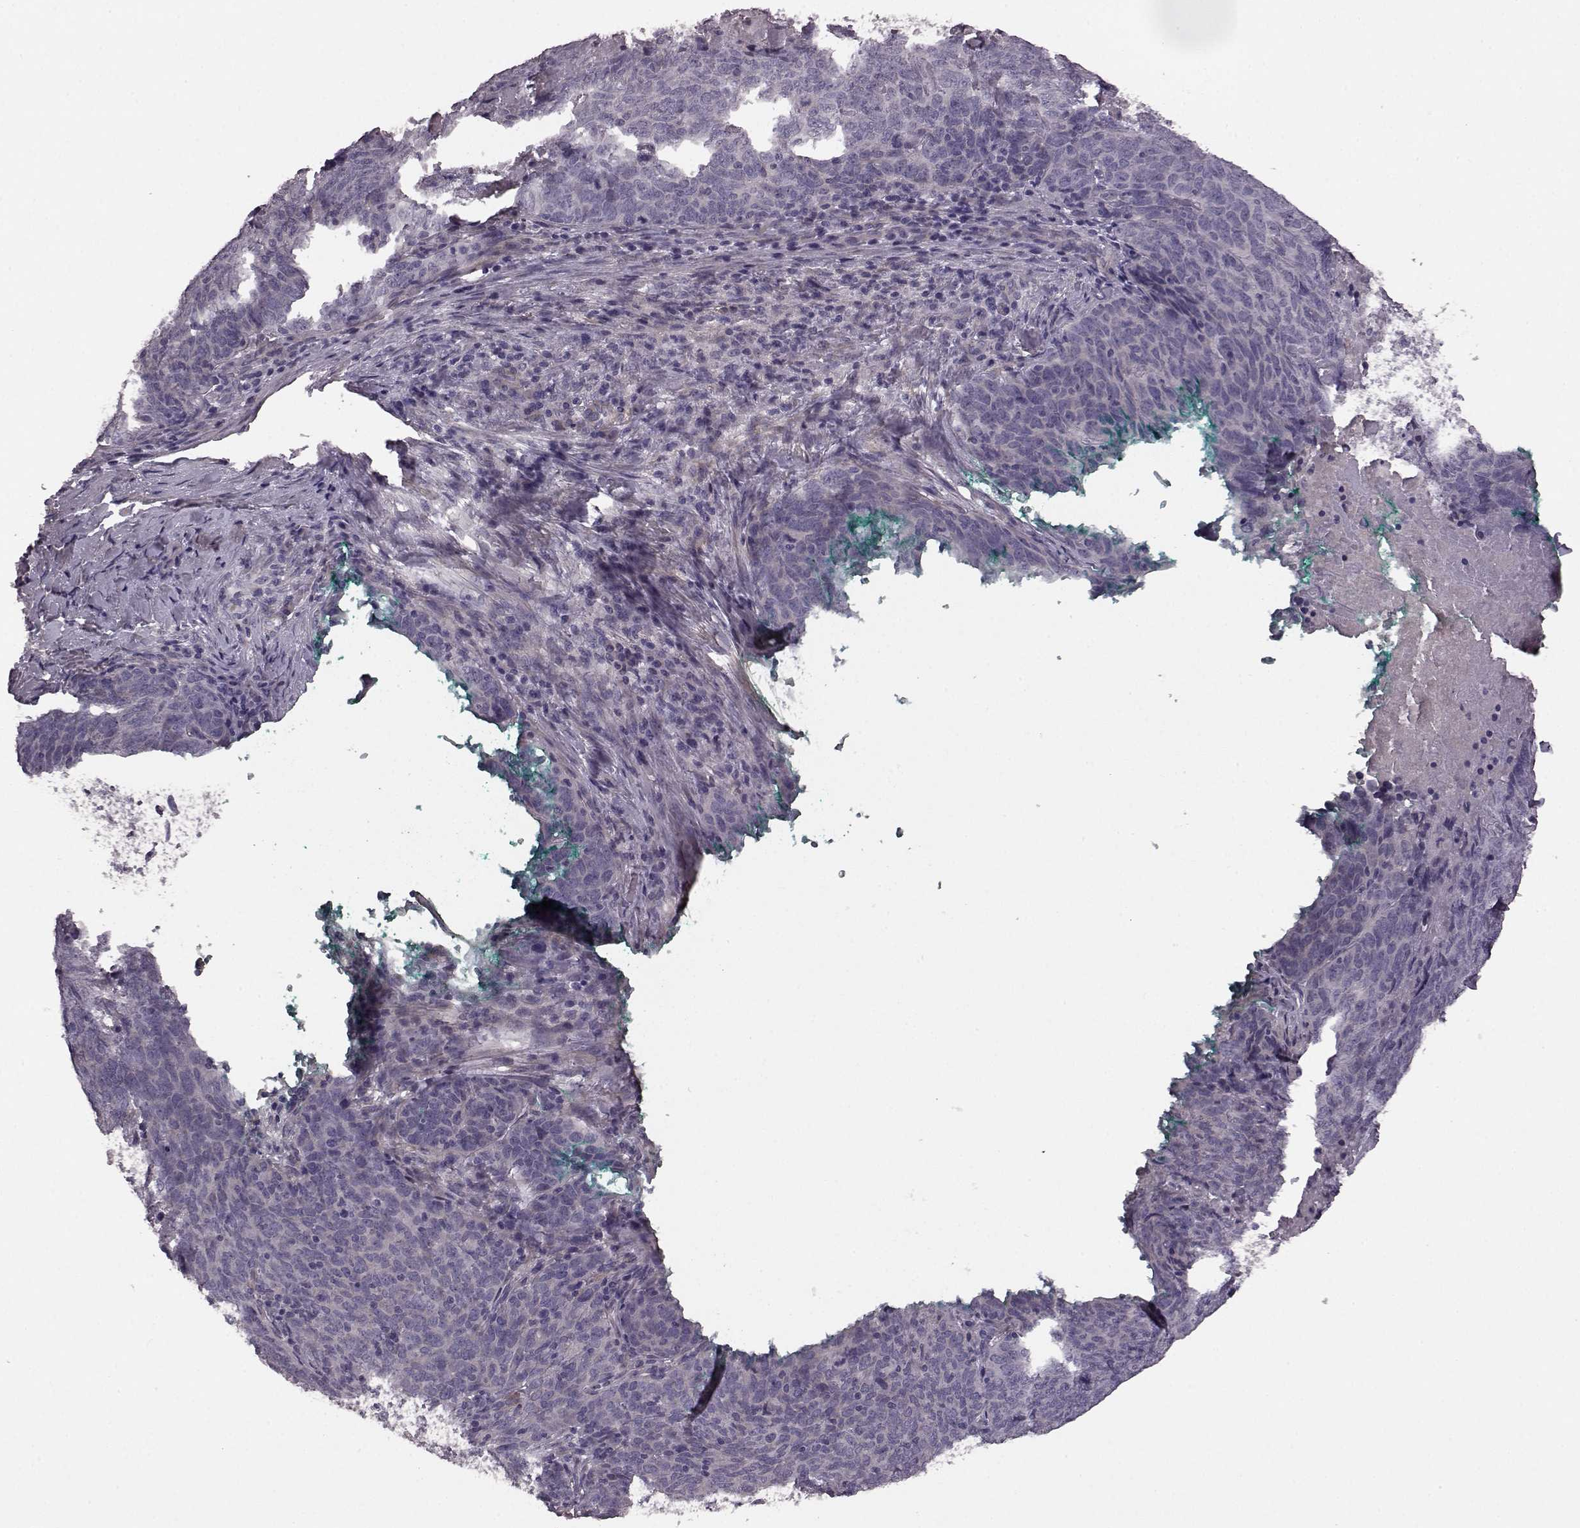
{"staining": {"intensity": "negative", "quantity": "none", "location": "none"}, "tissue": "skin cancer", "cell_type": "Tumor cells", "image_type": "cancer", "snomed": [{"axis": "morphology", "description": "Squamous cell carcinoma, NOS"}, {"axis": "topography", "description": "Skin"}, {"axis": "topography", "description": "Anal"}], "caption": "Immunohistochemistry (IHC) micrograph of squamous cell carcinoma (skin) stained for a protein (brown), which demonstrates no staining in tumor cells.", "gene": "GRK1", "patient": {"sex": "female", "age": 51}}